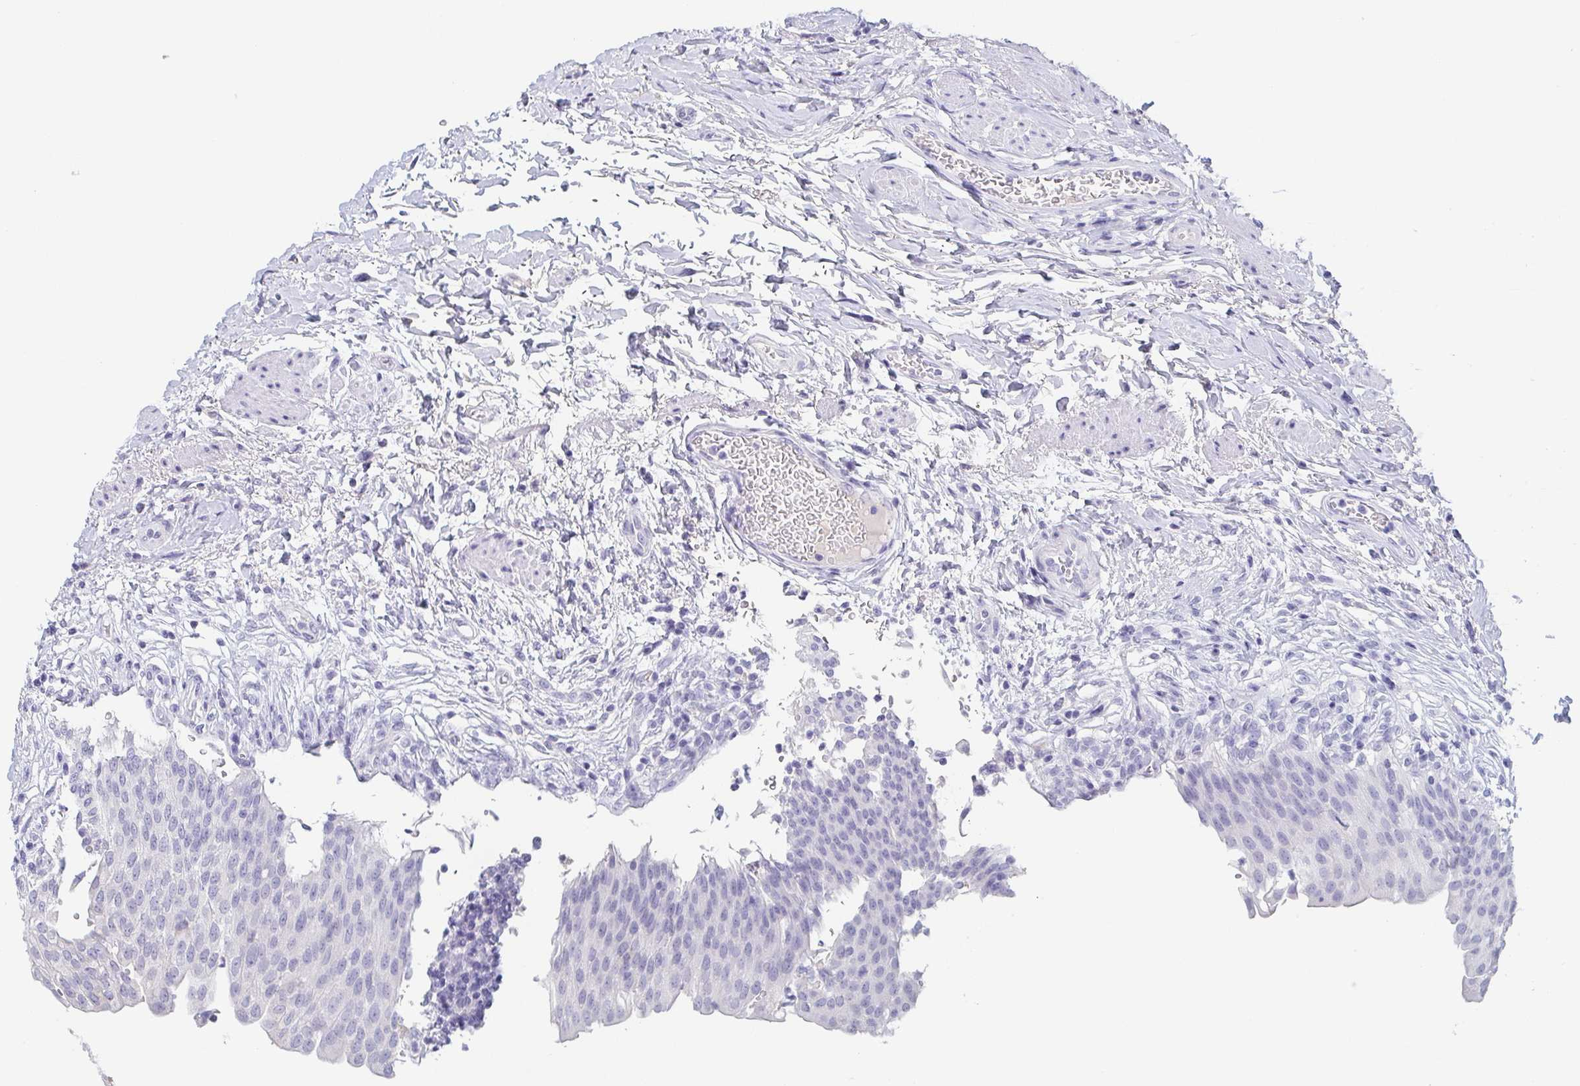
{"staining": {"intensity": "negative", "quantity": "none", "location": "none"}, "tissue": "urinary bladder", "cell_type": "Urothelial cells", "image_type": "normal", "snomed": [{"axis": "morphology", "description": "Normal tissue, NOS"}, {"axis": "topography", "description": "Urinary bladder"}, {"axis": "topography", "description": "Peripheral nerve tissue"}], "caption": "Histopathology image shows no significant protein expression in urothelial cells of normal urinary bladder. (Brightfield microscopy of DAB immunohistochemistry at high magnification).", "gene": "ITLN1", "patient": {"sex": "female", "age": 60}}